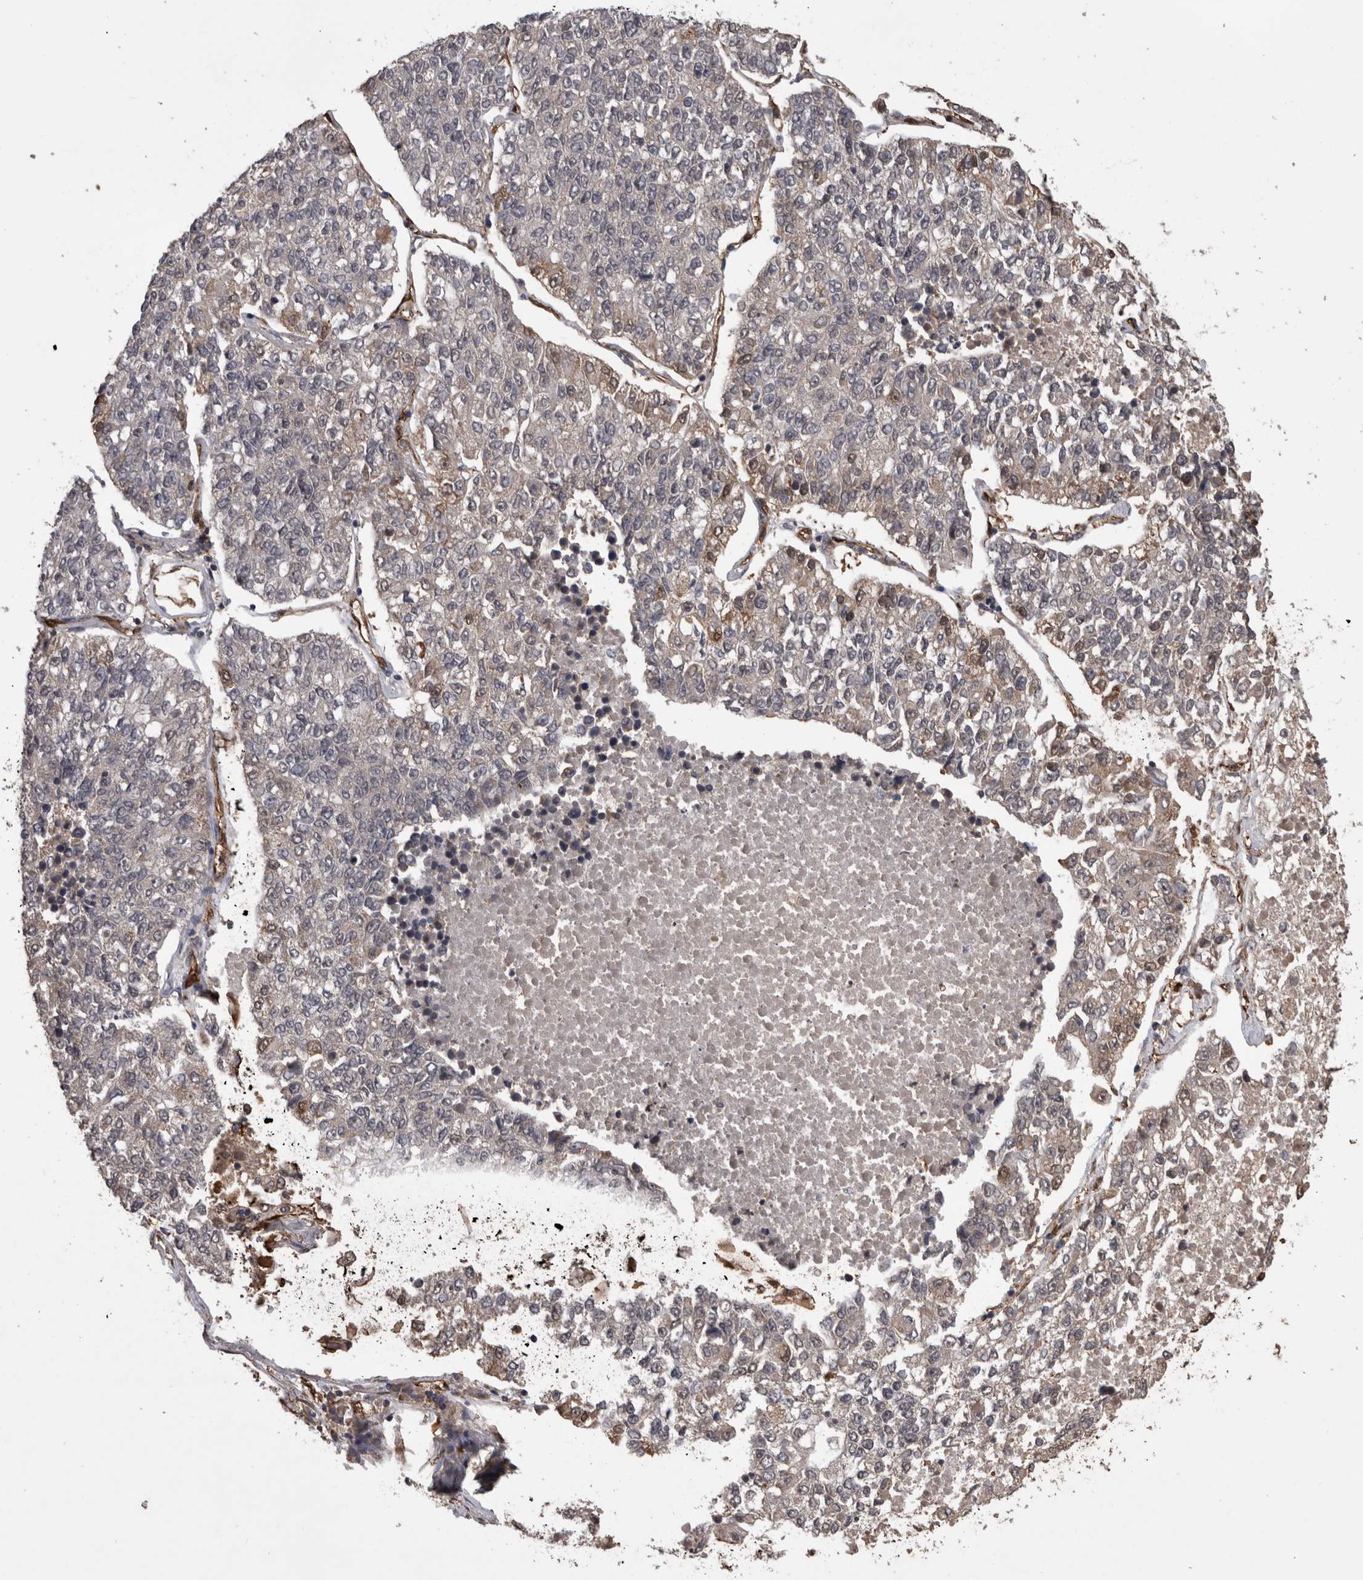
{"staining": {"intensity": "weak", "quantity": "<25%", "location": "cytoplasmic/membranous,nuclear"}, "tissue": "lung cancer", "cell_type": "Tumor cells", "image_type": "cancer", "snomed": [{"axis": "morphology", "description": "Adenocarcinoma, NOS"}, {"axis": "topography", "description": "Lung"}], "caption": "A high-resolution image shows immunohistochemistry staining of lung cancer, which shows no significant positivity in tumor cells.", "gene": "LXN", "patient": {"sex": "male", "age": 49}}